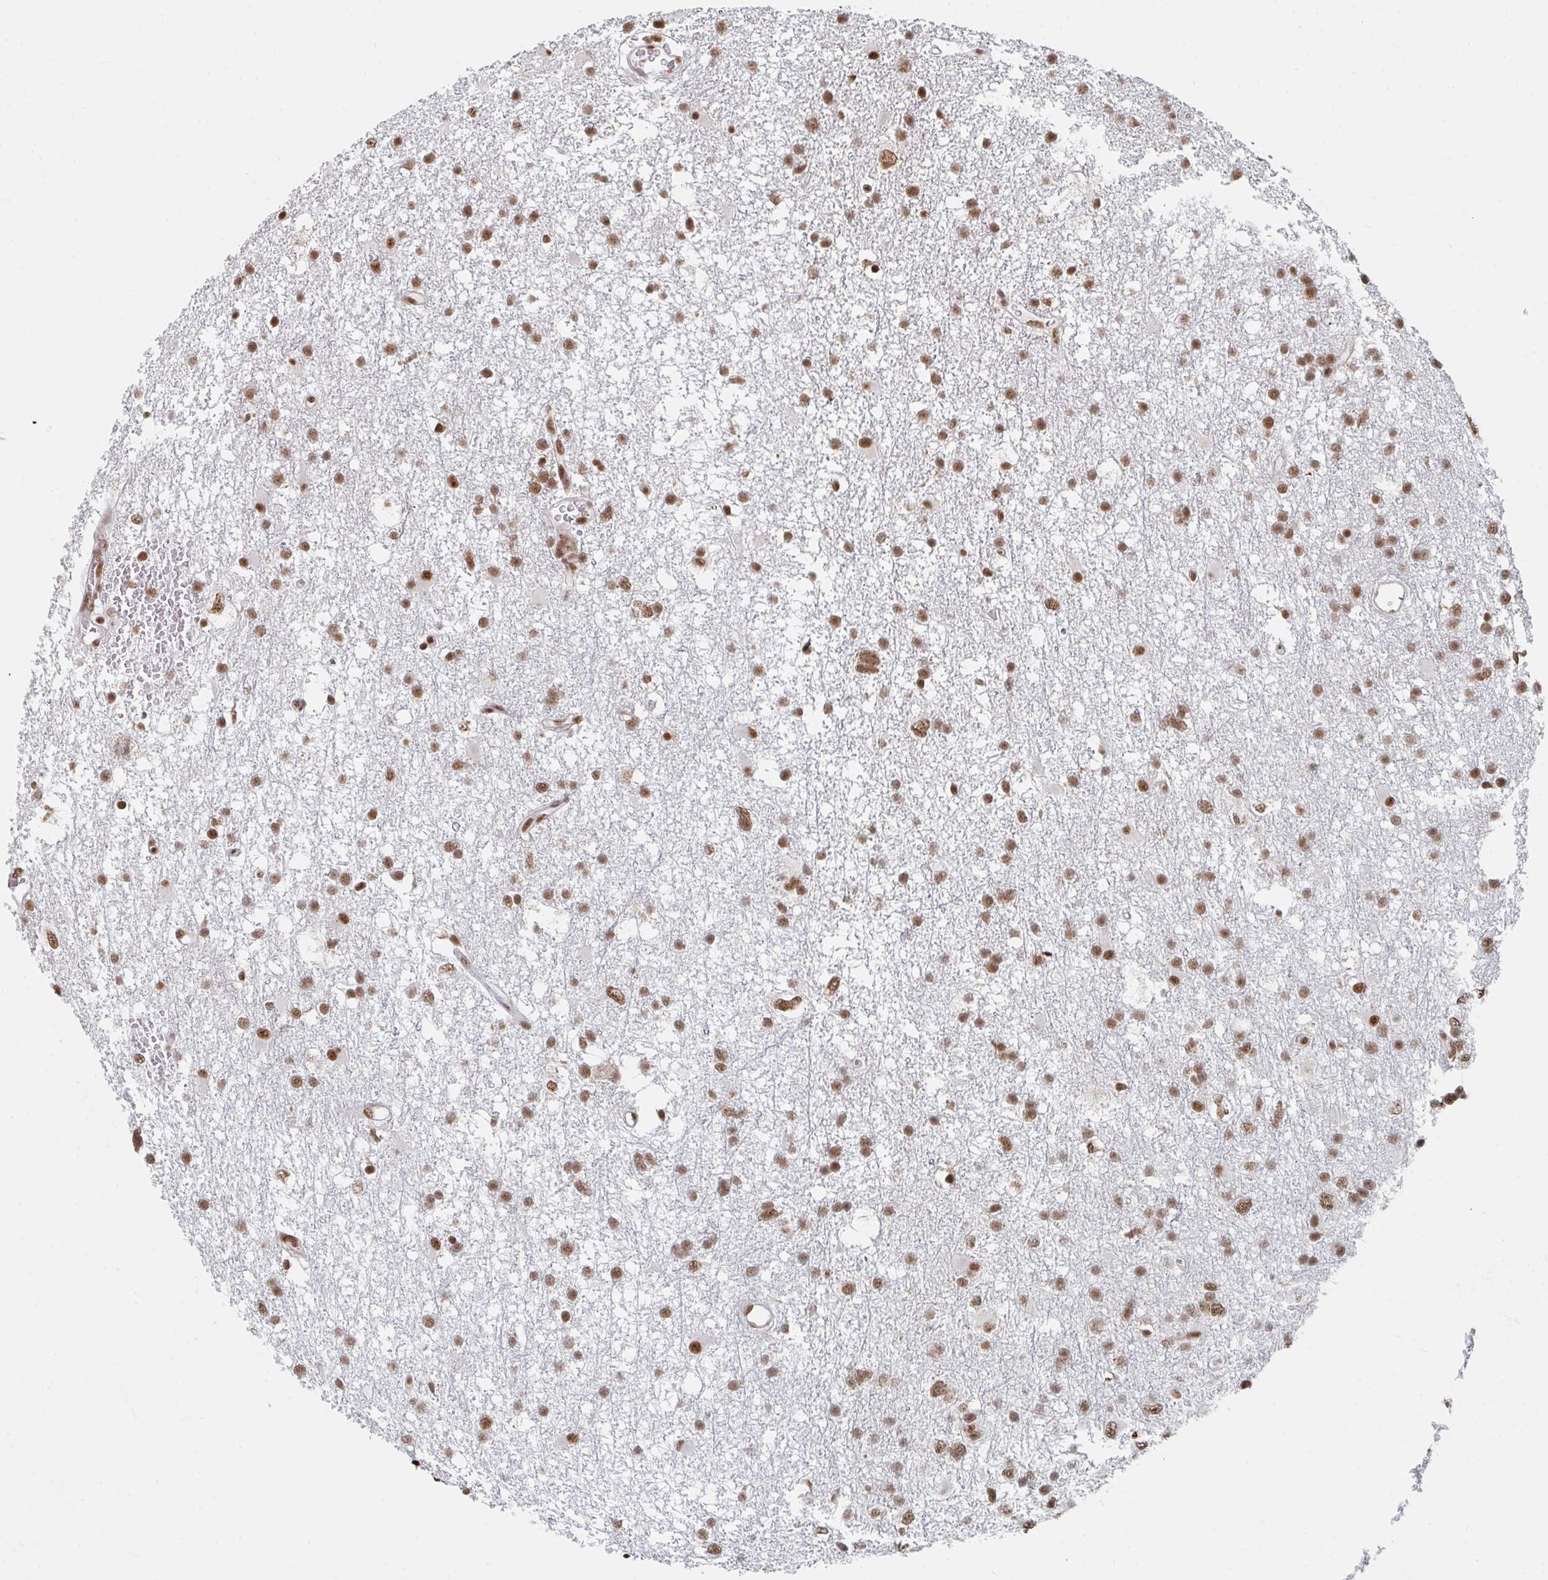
{"staining": {"intensity": "moderate", "quantity": ">75%", "location": "nuclear"}, "tissue": "glioma", "cell_type": "Tumor cells", "image_type": "cancer", "snomed": [{"axis": "morphology", "description": "Glioma, malignant, High grade"}, {"axis": "topography", "description": "Brain"}], "caption": "Immunohistochemical staining of glioma reveals moderate nuclear protein staining in about >75% of tumor cells.", "gene": "MBNL1", "patient": {"sex": "male", "age": 61}}